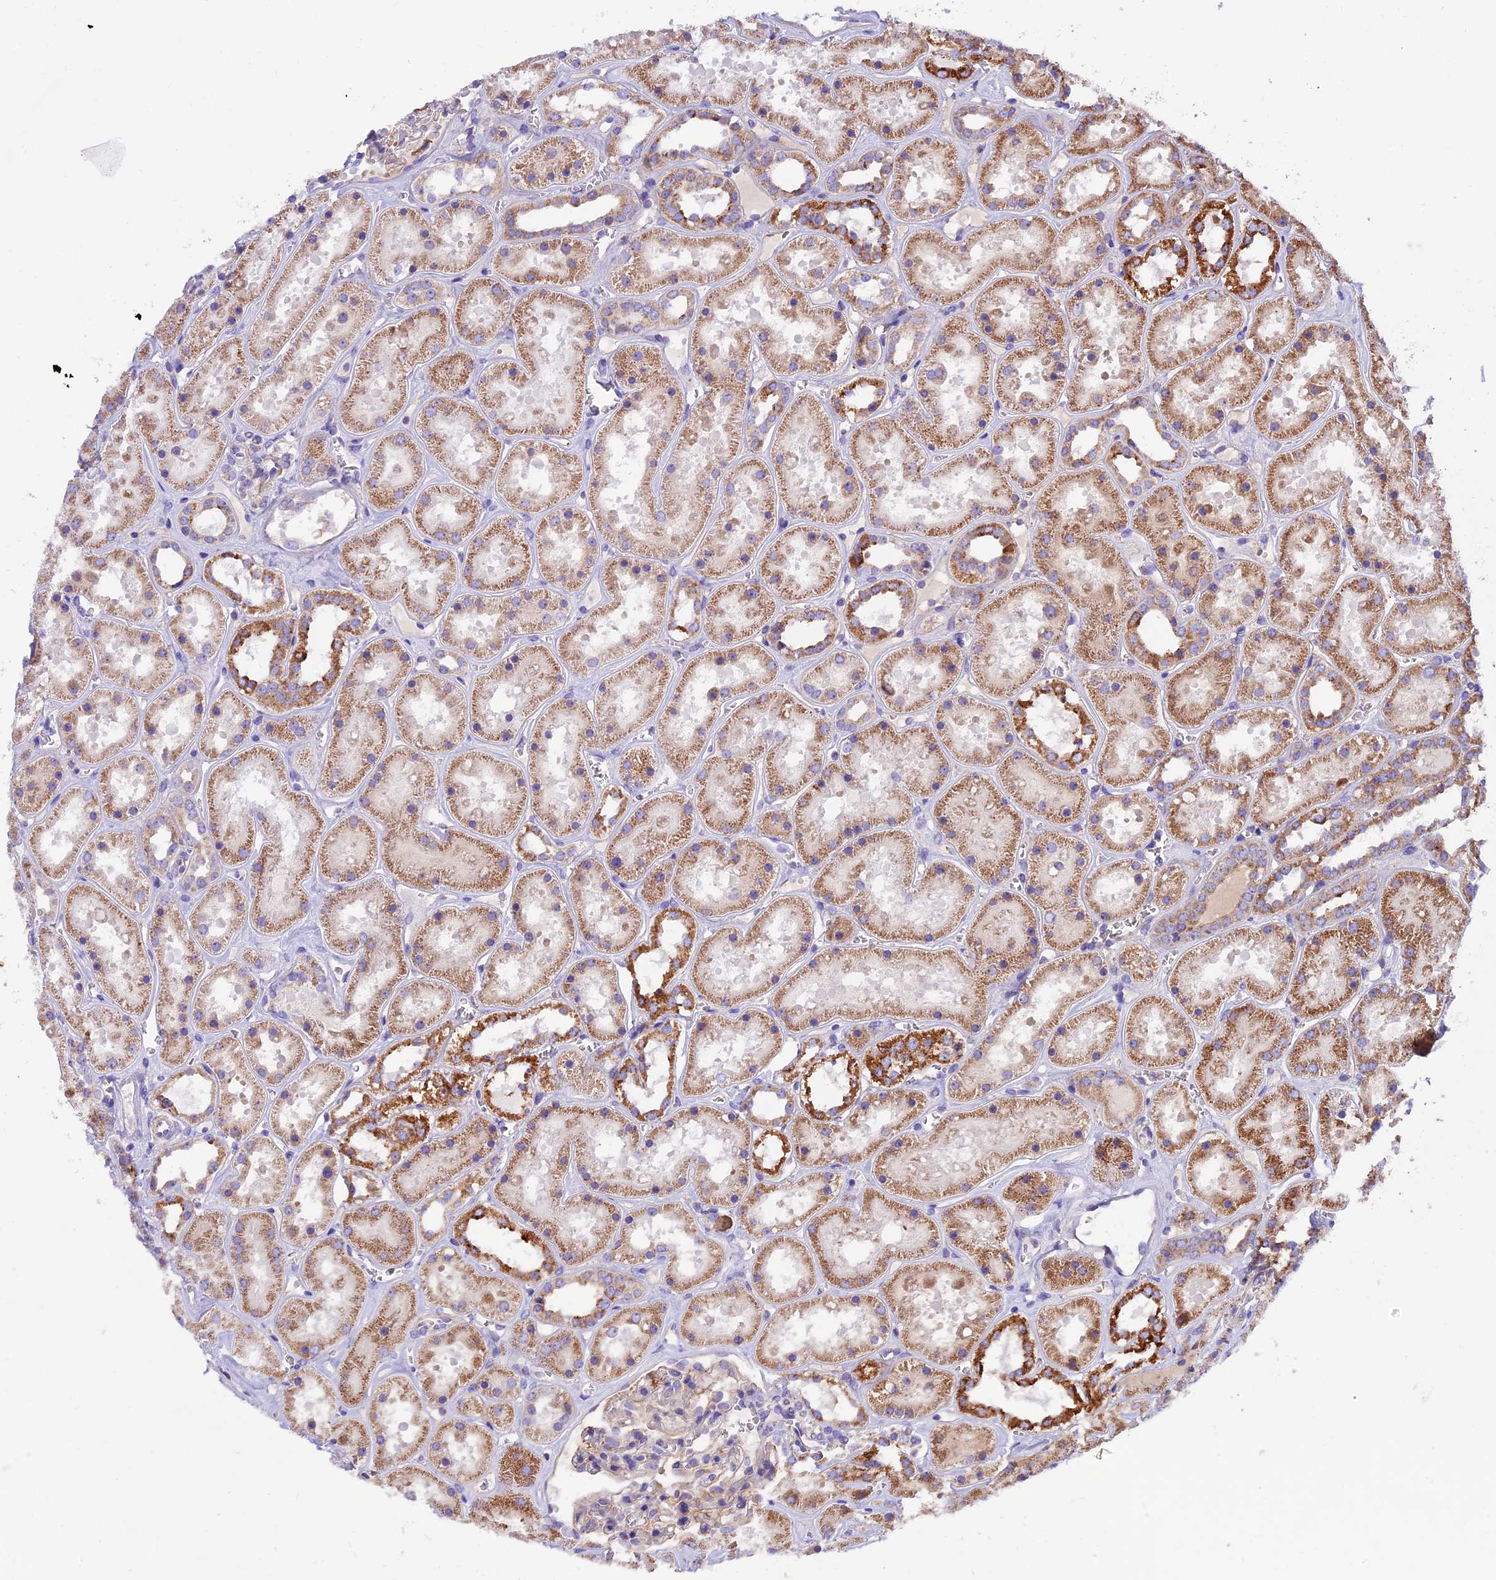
{"staining": {"intensity": "weak", "quantity": "<25%", "location": "cytoplasmic/membranous"}, "tissue": "kidney", "cell_type": "Cells in glomeruli", "image_type": "normal", "snomed": [{"axis": "morphology", "description": "Normal tissue, NOS"}, {"axis": "topography", "description": "Kidney"}], "caption": "The immunohistochemistry image has no significant expression in cells in glomeruli of kidney.", "gene": "METTL22", "patient": {"sex": "female", "age": 41}}